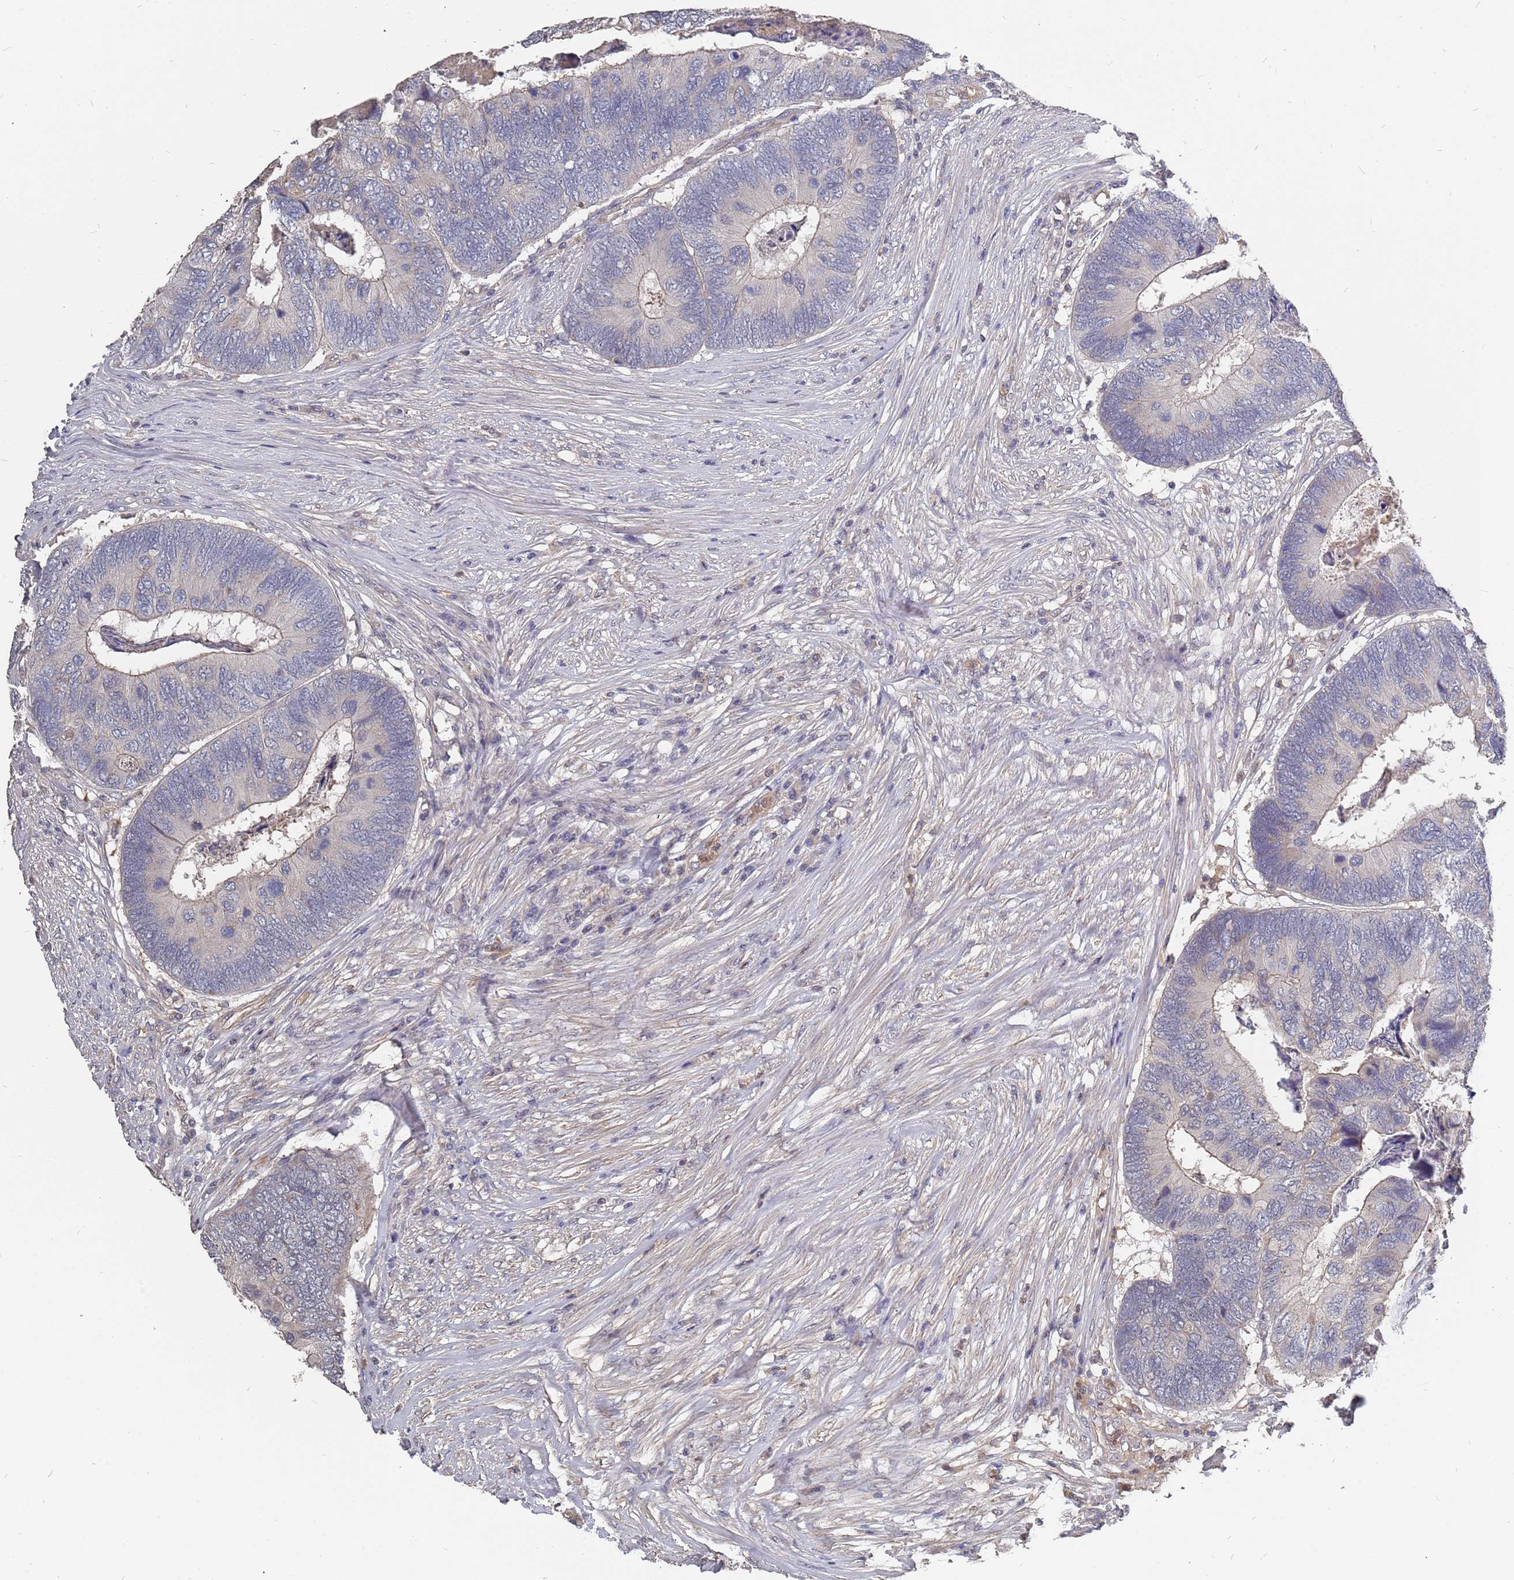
{"staining": {"intensity": "negative", "quantity": "none", "location": "none"}, "tissue": "colorectal cancer", "cell_type": "Tumor cells", "image_type": "cancer", "snomed": [{"axis": "morphology", "description": "Adenocarcinoma, NOS"}, {"axis": "topography", "description": "Colon"}], "caption": "There is no significant expression in tumor cells of adenocarcinoma (colorectal).", "gene": "TCEANC2", "patient": {"sex": "female", "age": 67}}